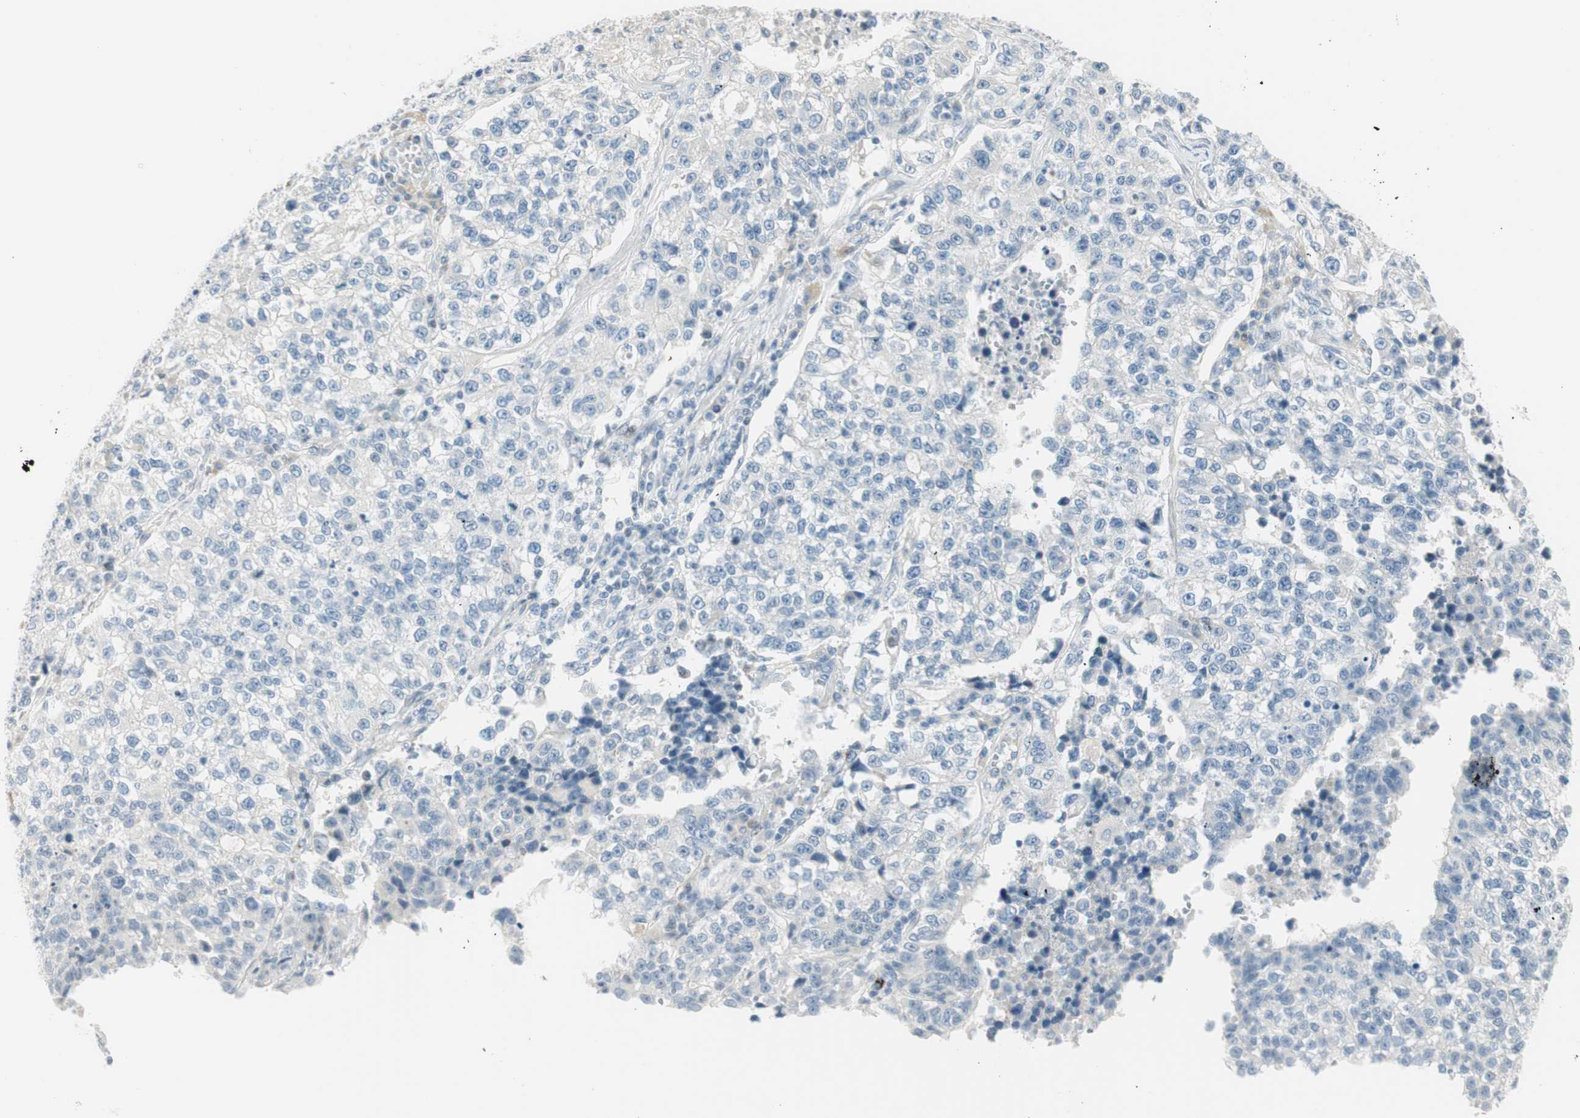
{"staining": {"intensity": "negative", "quantity": "none", "location": "none"}, "tissue": "lung cancer", "cell_type": "Tumor cells", "image_type": "cancer", "snomed": [{"axis": "morphology", "description": "Adenocarcinoma, NOS"}, {"axis": "topography", "description": "Lung"}], "caption": "The image demonstrates no staining of tumor cells in lung adenocarcinoma.", "gene": "B4GALNT1", "patient": {"sex": "male", "age": 49}}